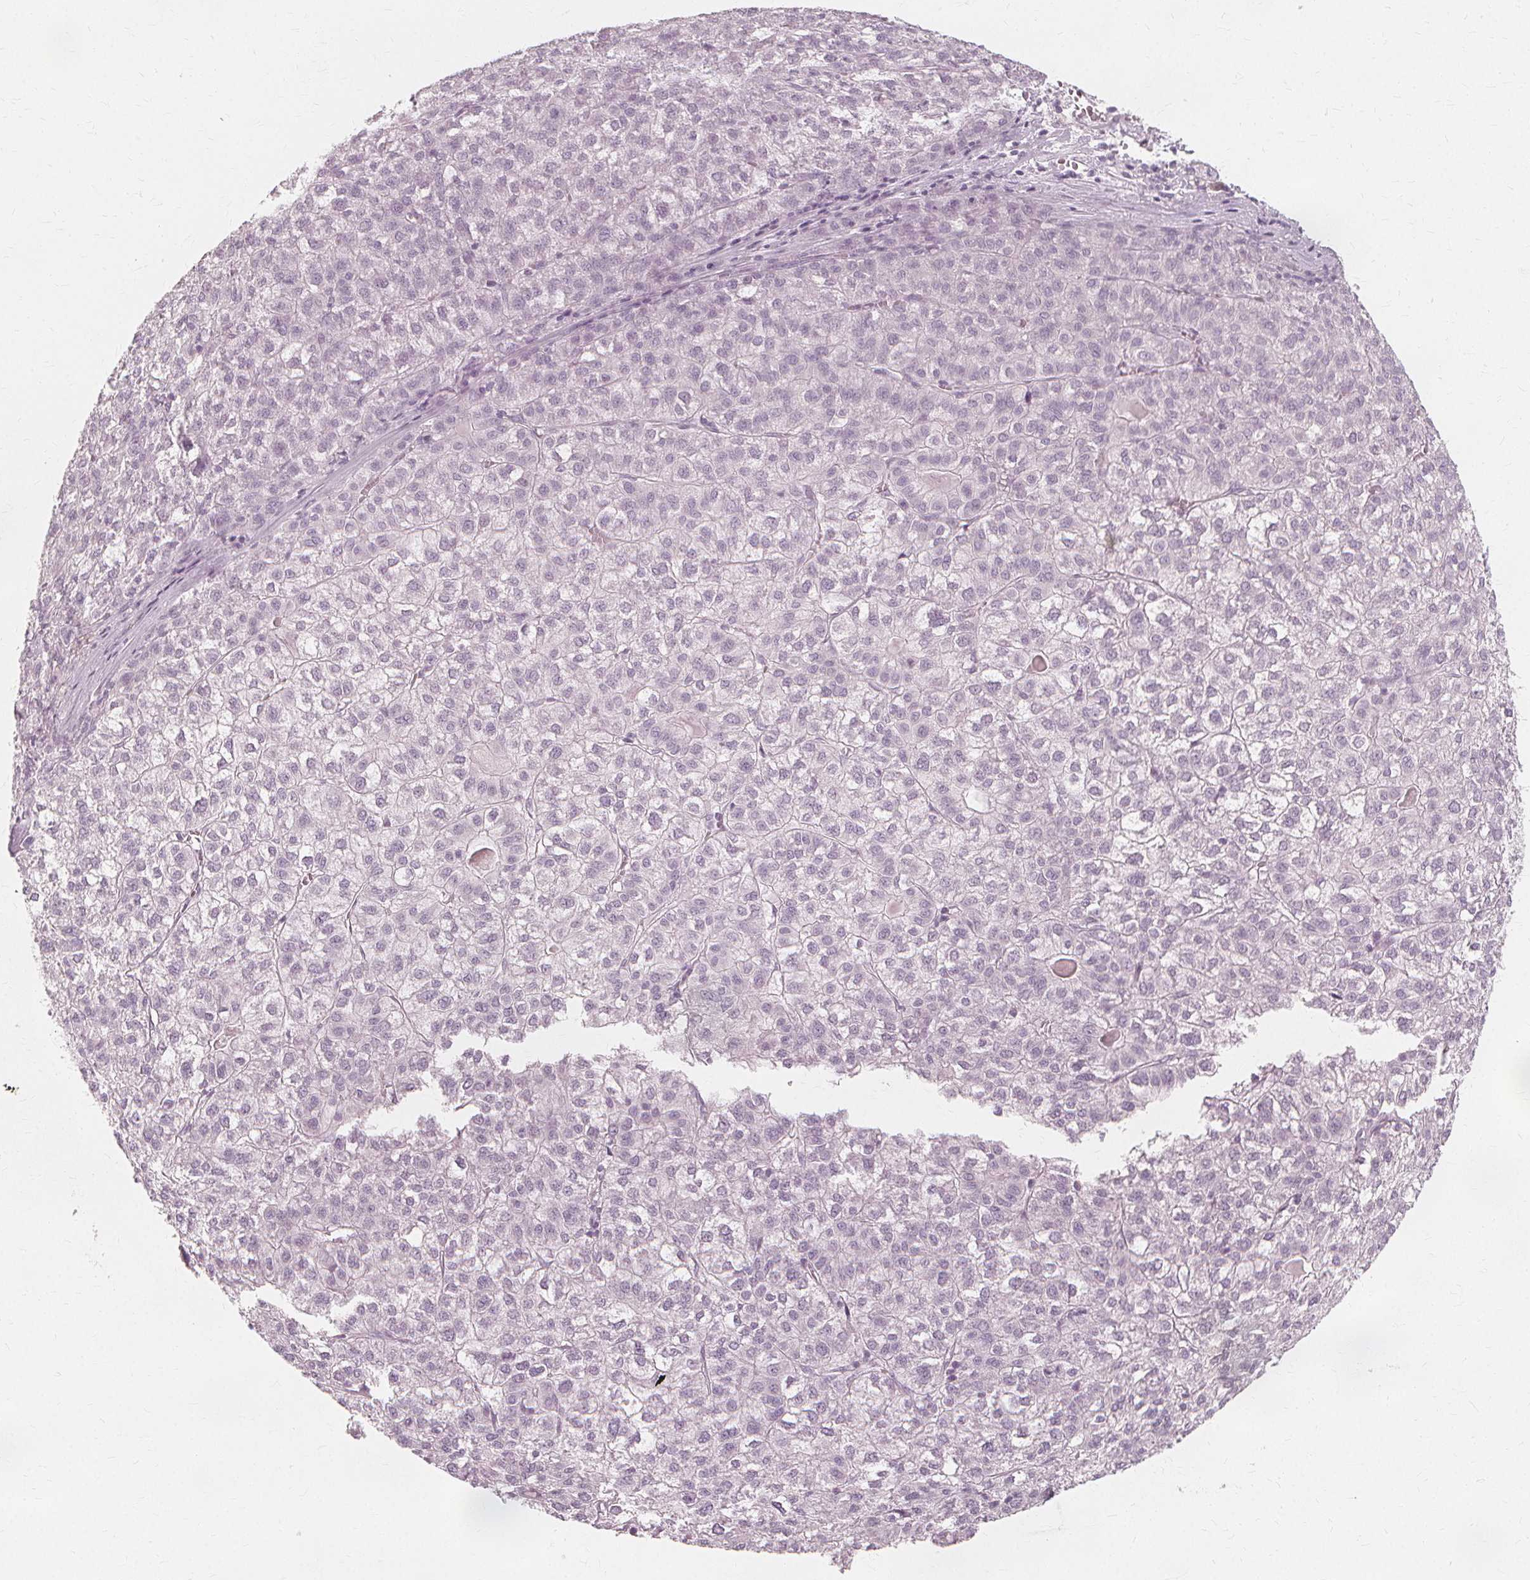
{"staining": {"intensity": "negative", "quantity": "none", "location": "none"}, "tissue": "liver cancer", "cell_type": "Tumor cells", "image_type": "cancer", "snomed": [{"axis": "morphology", "description": "Carcinoma, Hepatocellular, NOS"}, {"axis": "topography", "description": "Liver"}], "caption": "The immunohistochemistry (IHC) image has no significant expression in tumor cells of liver cancer (hepatocellular carcinoma) tissue.", "gene": "NXPE1", "patient": {"sex": "female", "age": 43}}